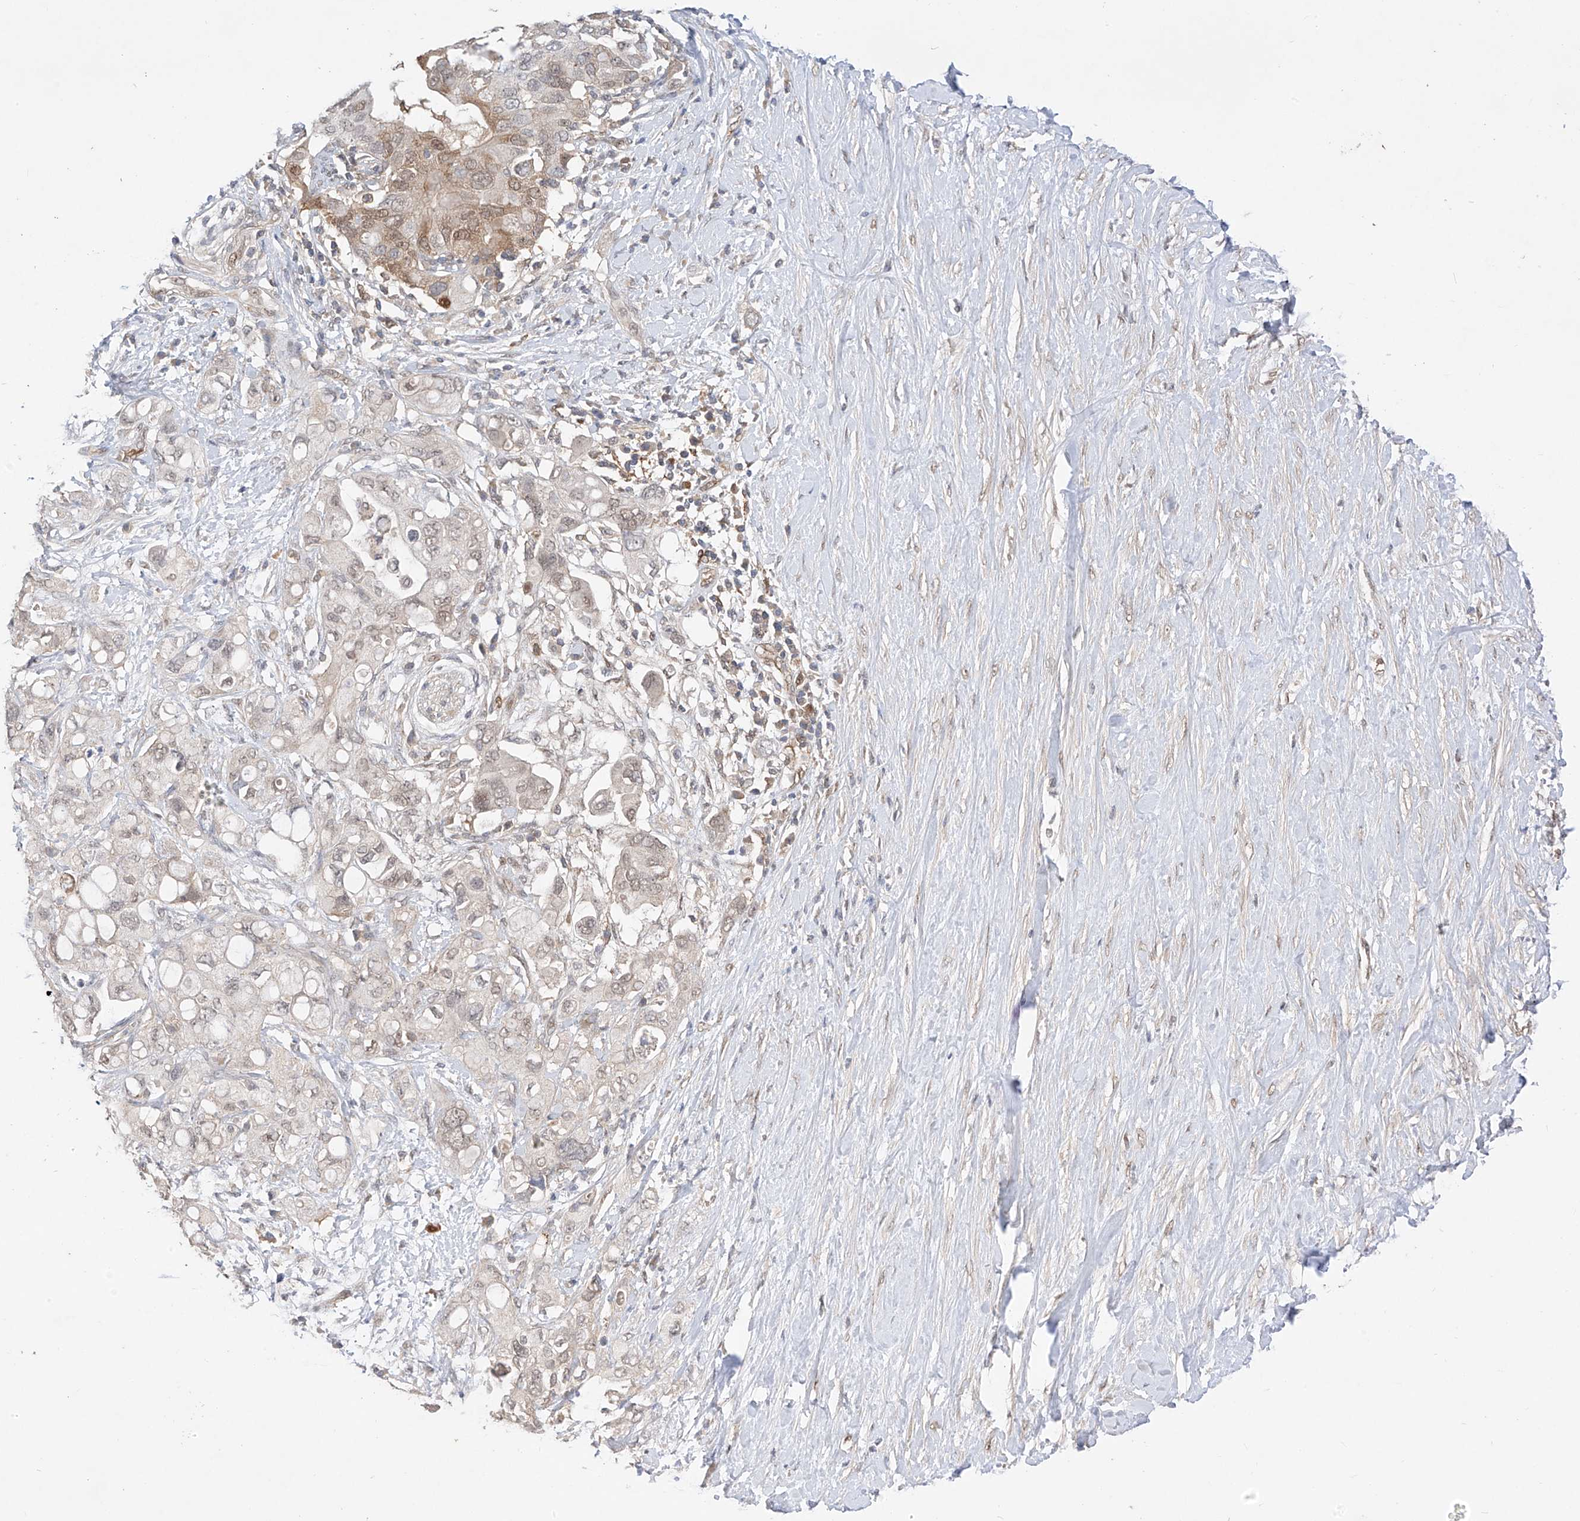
{"staining": {"intensity": "moderate", "quantity": "<25%", "location": "cytoplasmic/membranous,nuclear"}, "tissue": "pancreatic cancer", "cell_type": "Tumor cells", "image_type": "cancer", "snomed": [{"axis": "morphology", "description": "Adenocarcinoma, NOS"}, {"axis": "topography", "description": "Pancreas"}], "caption": "Approximately <25% of tumor cells in human adenocarcinoma (pancreatic) show moderate cytoplasmic/membranous and nuclear protein staining as visualized by brown immunohistochemical staining.", "gene": "MRTFA", "patient": {"sex": "female", "age": 56}}